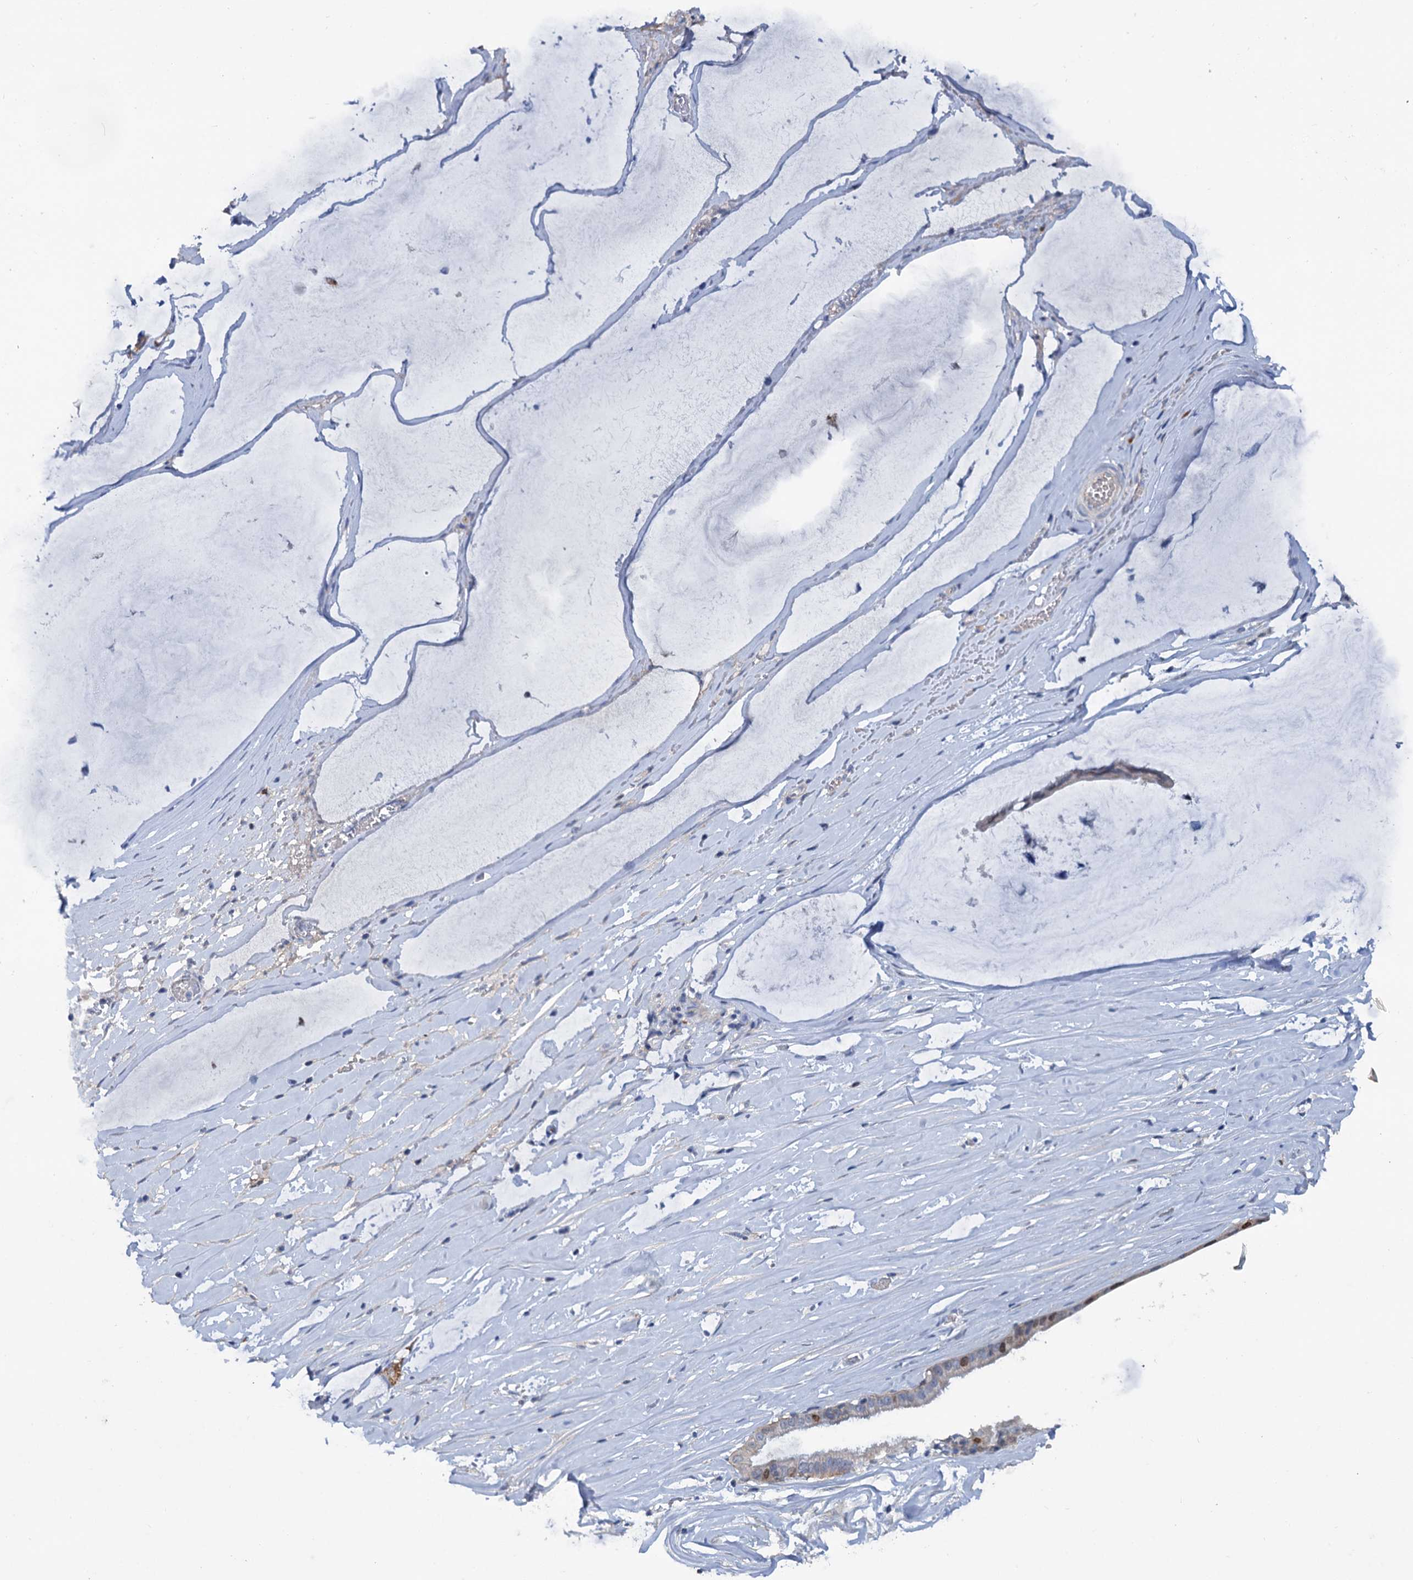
{"staining": {"intensity": "moderate", "quantity": "<25%", "location": "cytoplasmic/membranous"}, "tissue": "ovarian cancer", "cell_type": "Tumor cells", "image_type": "cancer", "snomed": [{"axis": "morphology", "description": "Cystadenocarcinoma, mucinous, NOS"}, {"axis": "topography", "description": "Ovary"}], "caption": "About <25% of tumor cells in human ovarian cancer (mucinous cystadenocarcinoma) demonstrate moderate cytoplasmic/membranous protein positivity as visualized by brown immunohistochemical staining.", "gene": "FAM111B", "patient": {"sex": "female", "age": 73}}